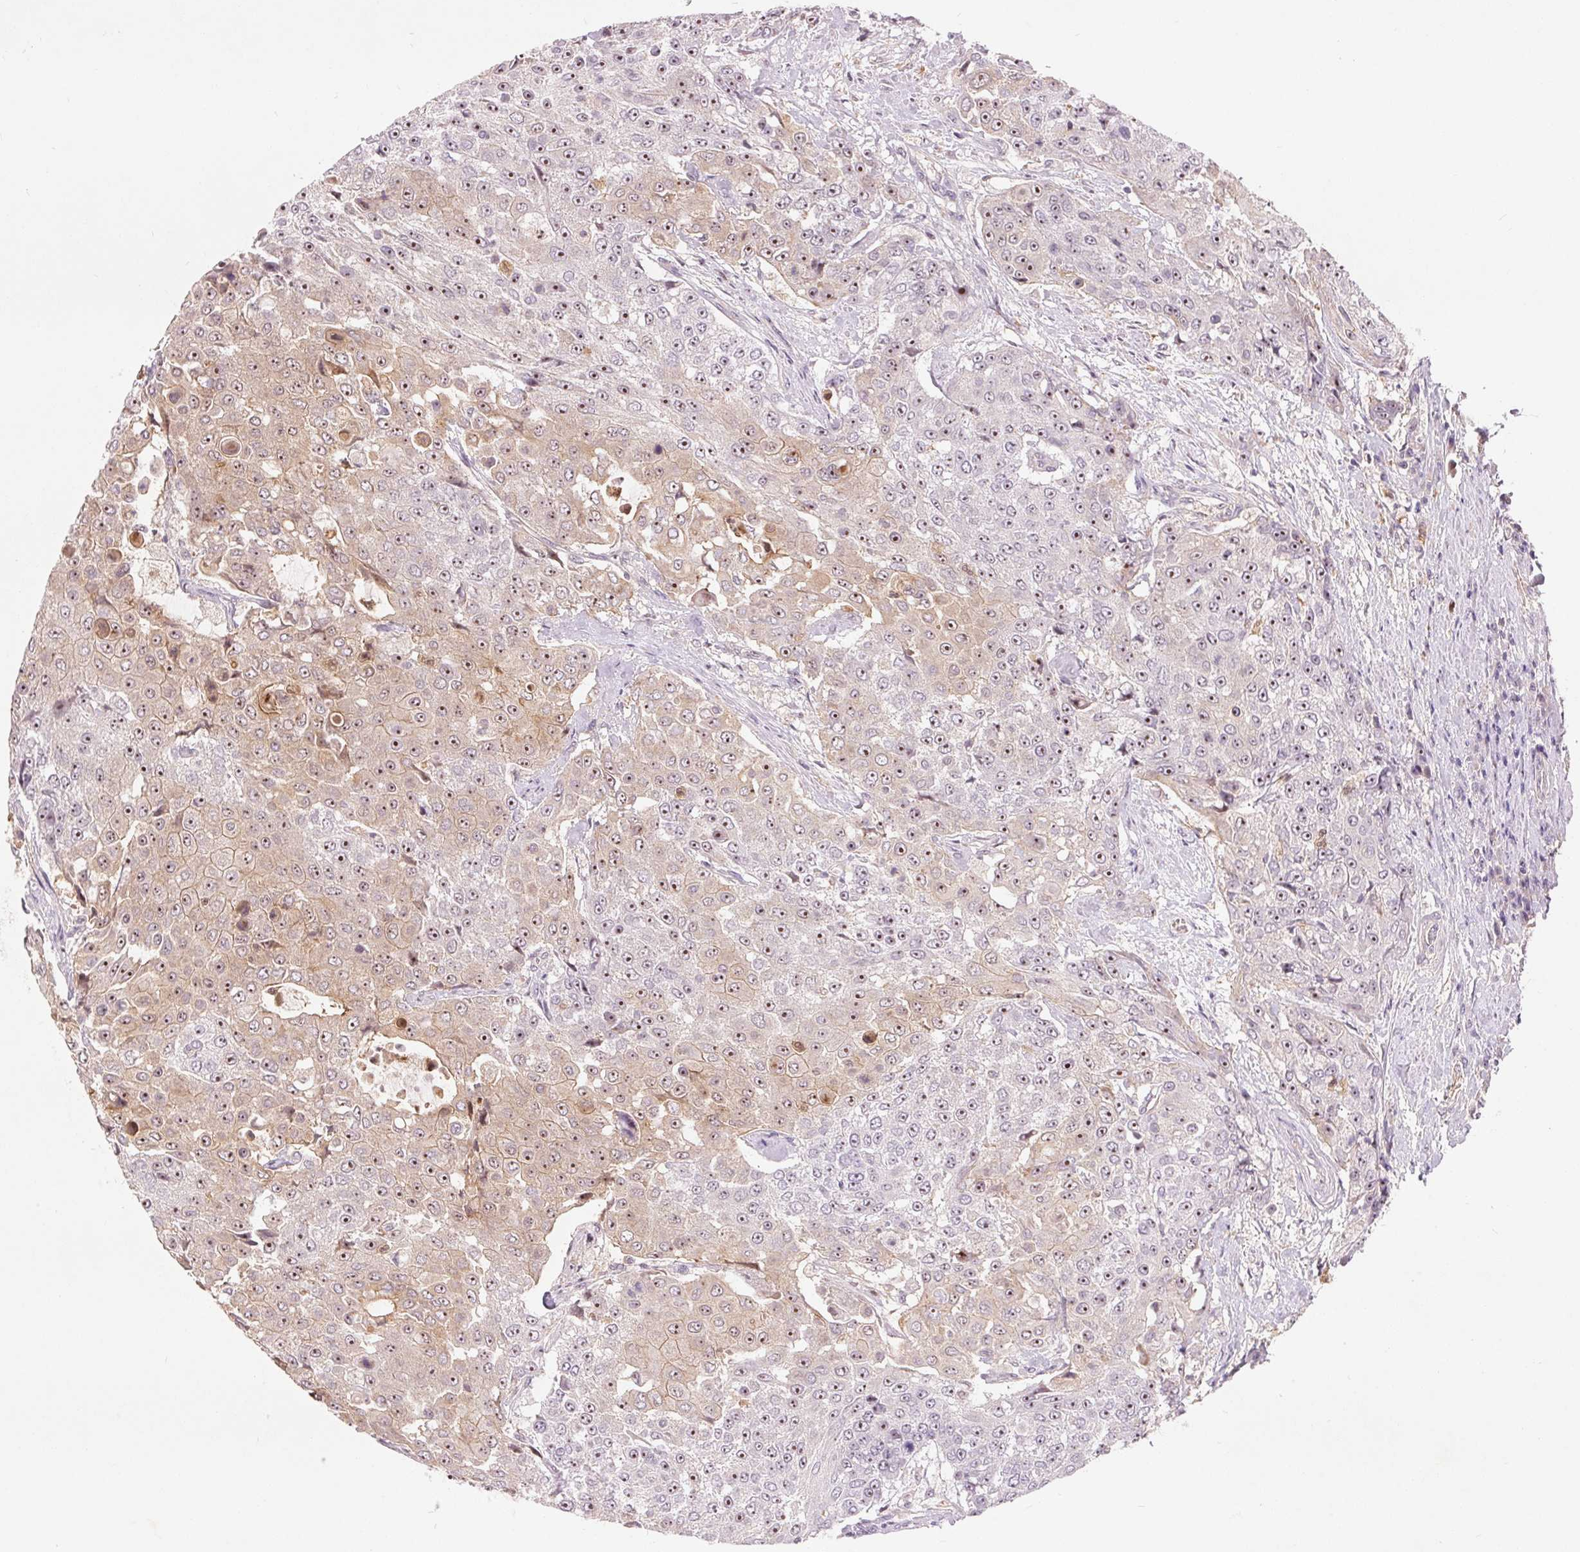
{"staining": {"intensity": "moderate", "quantity": ">75%", "location": "nuclear"}, "tissue": "urothelial cancer", "cell_type": "Tumor cells", "image_type": "cancer", "snomed": [{"axis": "morphology", "description": "Urothelial carcinoma, High grade"}, {"axis": "topography", "description": "Urinary bladder"}], "caption": "Approximately >75% of tumor cells in urothelial cancer display moderate nuclear protein staining as visualized by brown immunohistochemical staining.", "gene": "RANBP3L", "patient": {"sex": "female", "age": 63}}